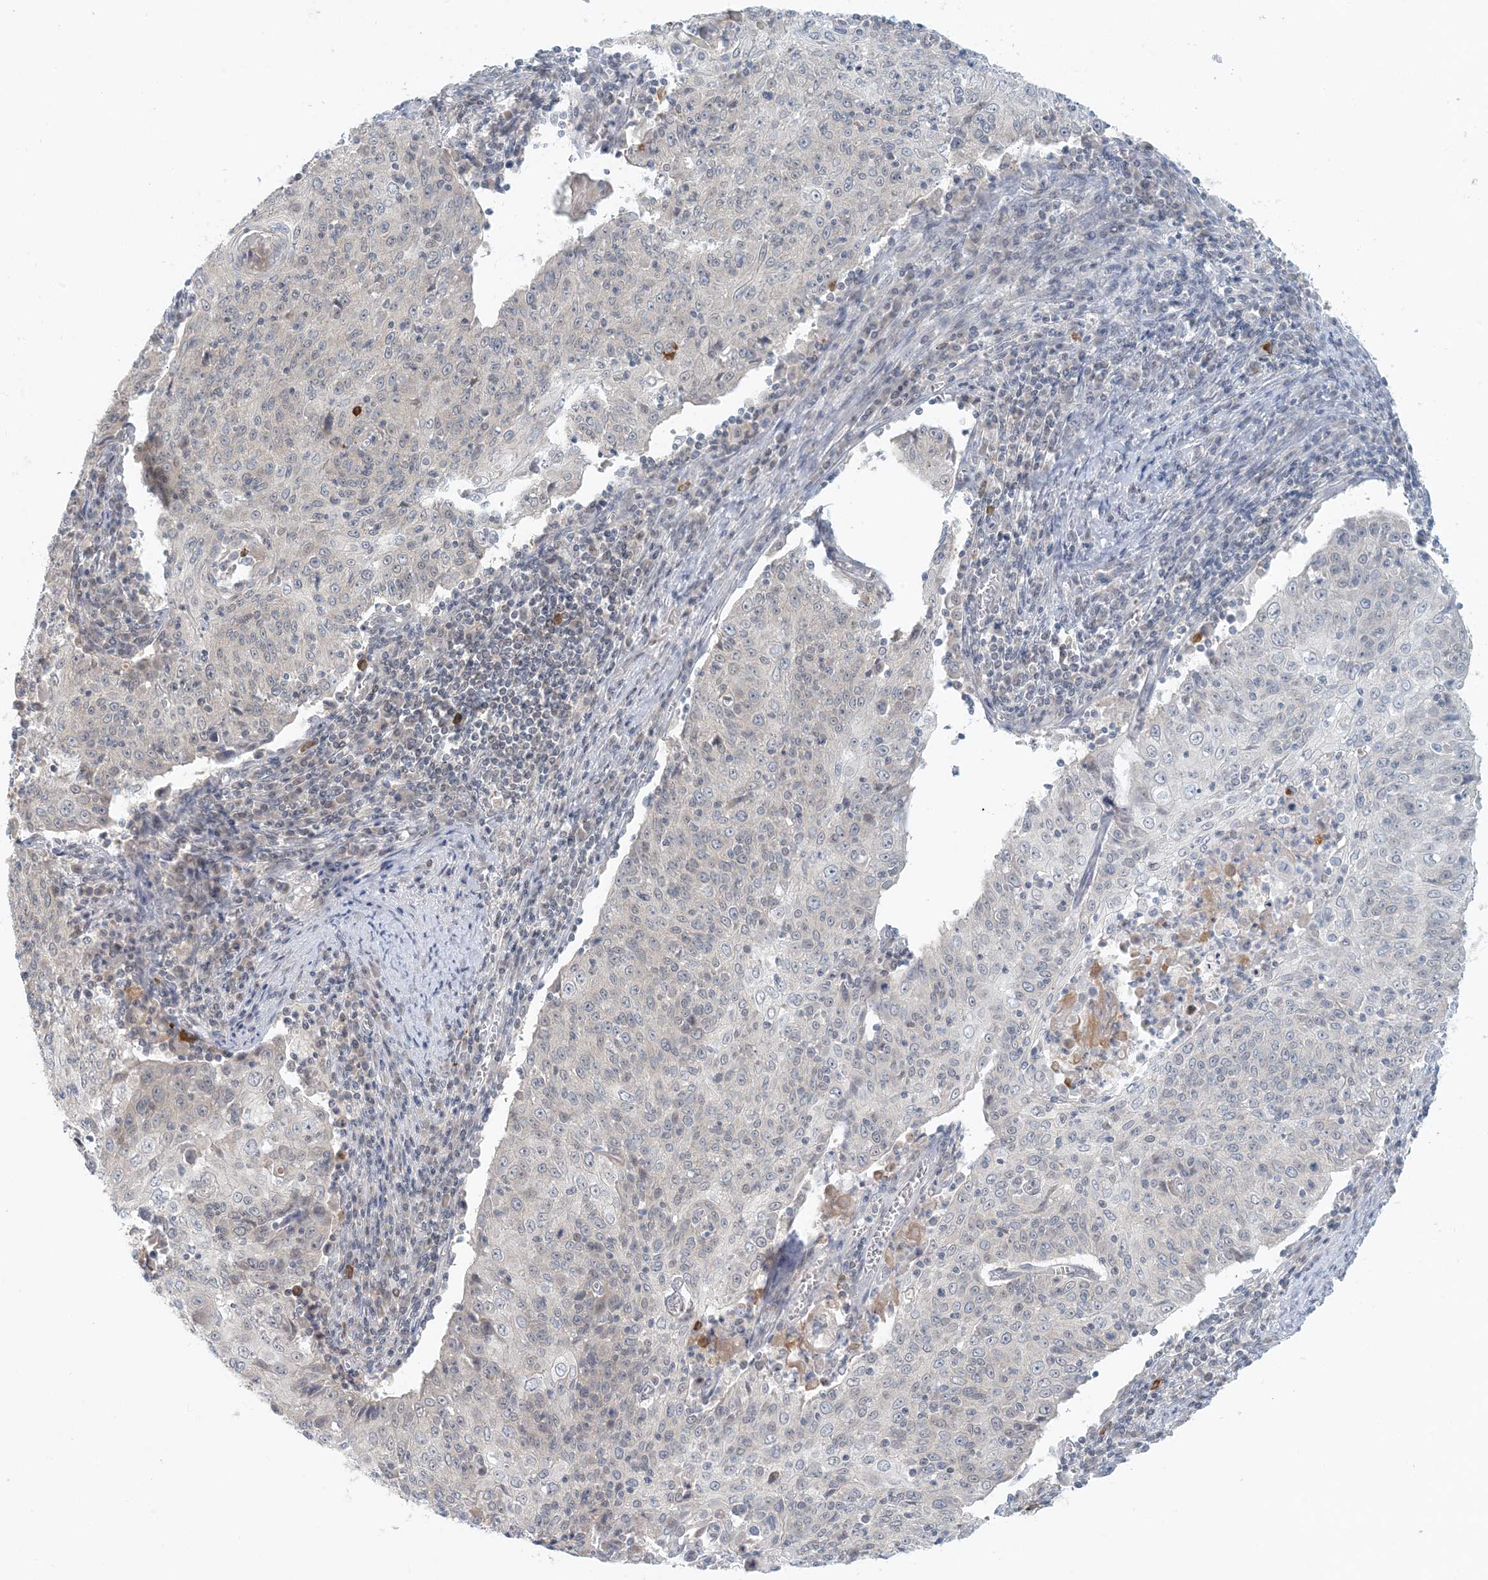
{"staining": {"intensity": "negative", "quantity": "none", "location": "none"}, "tissue": "cervical cancer", "cell_type": "Tumor cells", "image_type": "cancer", "snomed": [{"axis": "morphology", "description": "Squamous cell carcinoma, NOS"}, {"axis": "topography", "description": "Cervix"}], "caption": "This is an IHC micrograph of human squamous cell carcinoma (cervical). There is no positivity in tumor cells.", "gene": "OBI1", "patient": {"sex": "female", "age": 48}}